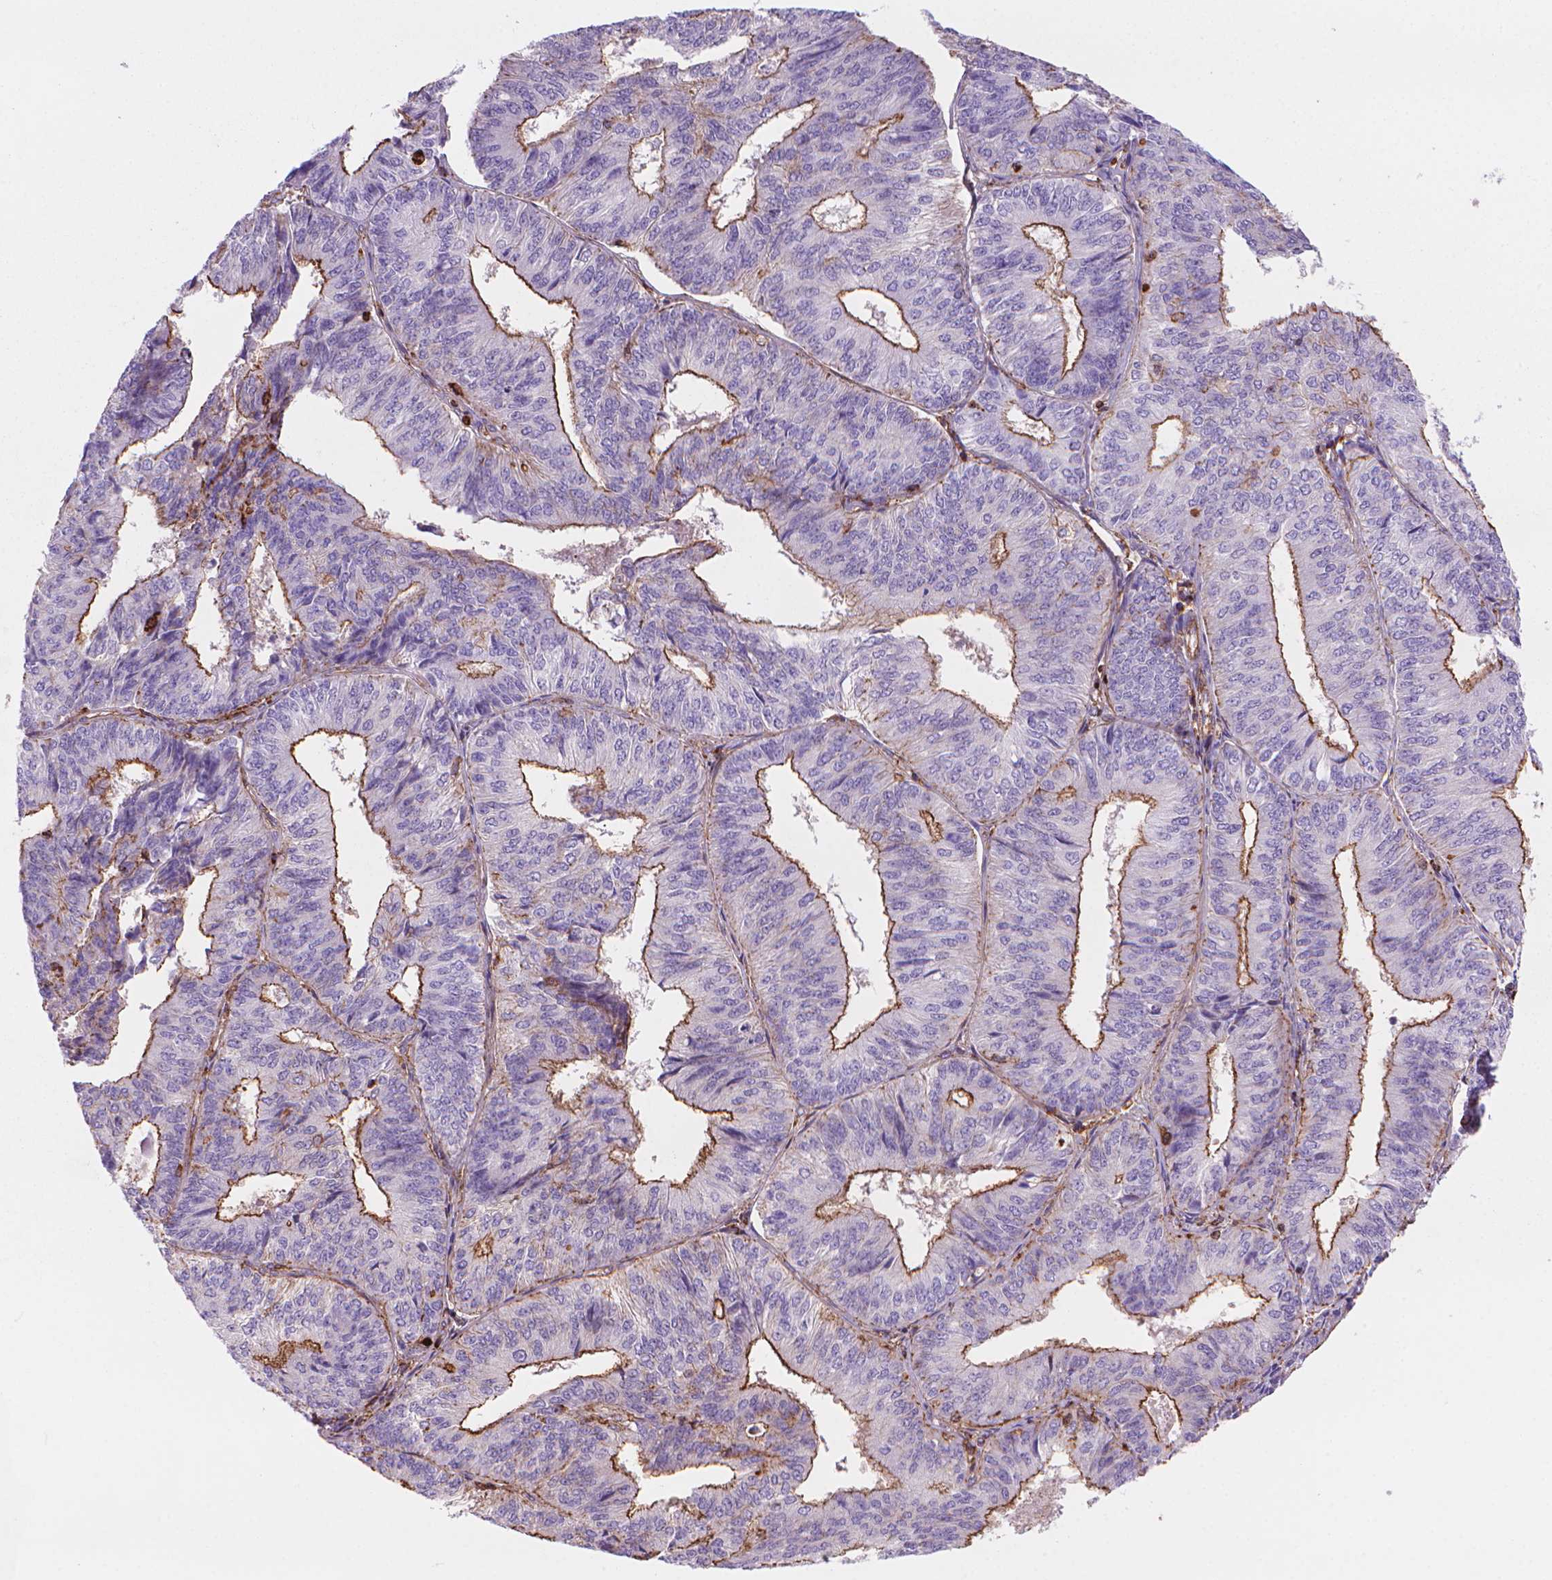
{"staining": {"intensity": "moderate", "quantity": "25%-75%", "location": "cytoplasmic/membranous"}, "tissue": "endometrial cancer", "cell_type": "Tumor cells", "image_type": "cancer", "snomed": [{"axis": "morphology", "description": "Adenocarcinoma, NOS"}, {"axis": "topography", "description": "Endometrium"}], "caption": "Tumor cells display medium levels of moderate cytoplasmic/membranous positivity in approximately 25%-75% of cells in adenocarcinoma (endometrial).", "gene": "PATJ", "patient": {"sex": "female", "age": 58}}